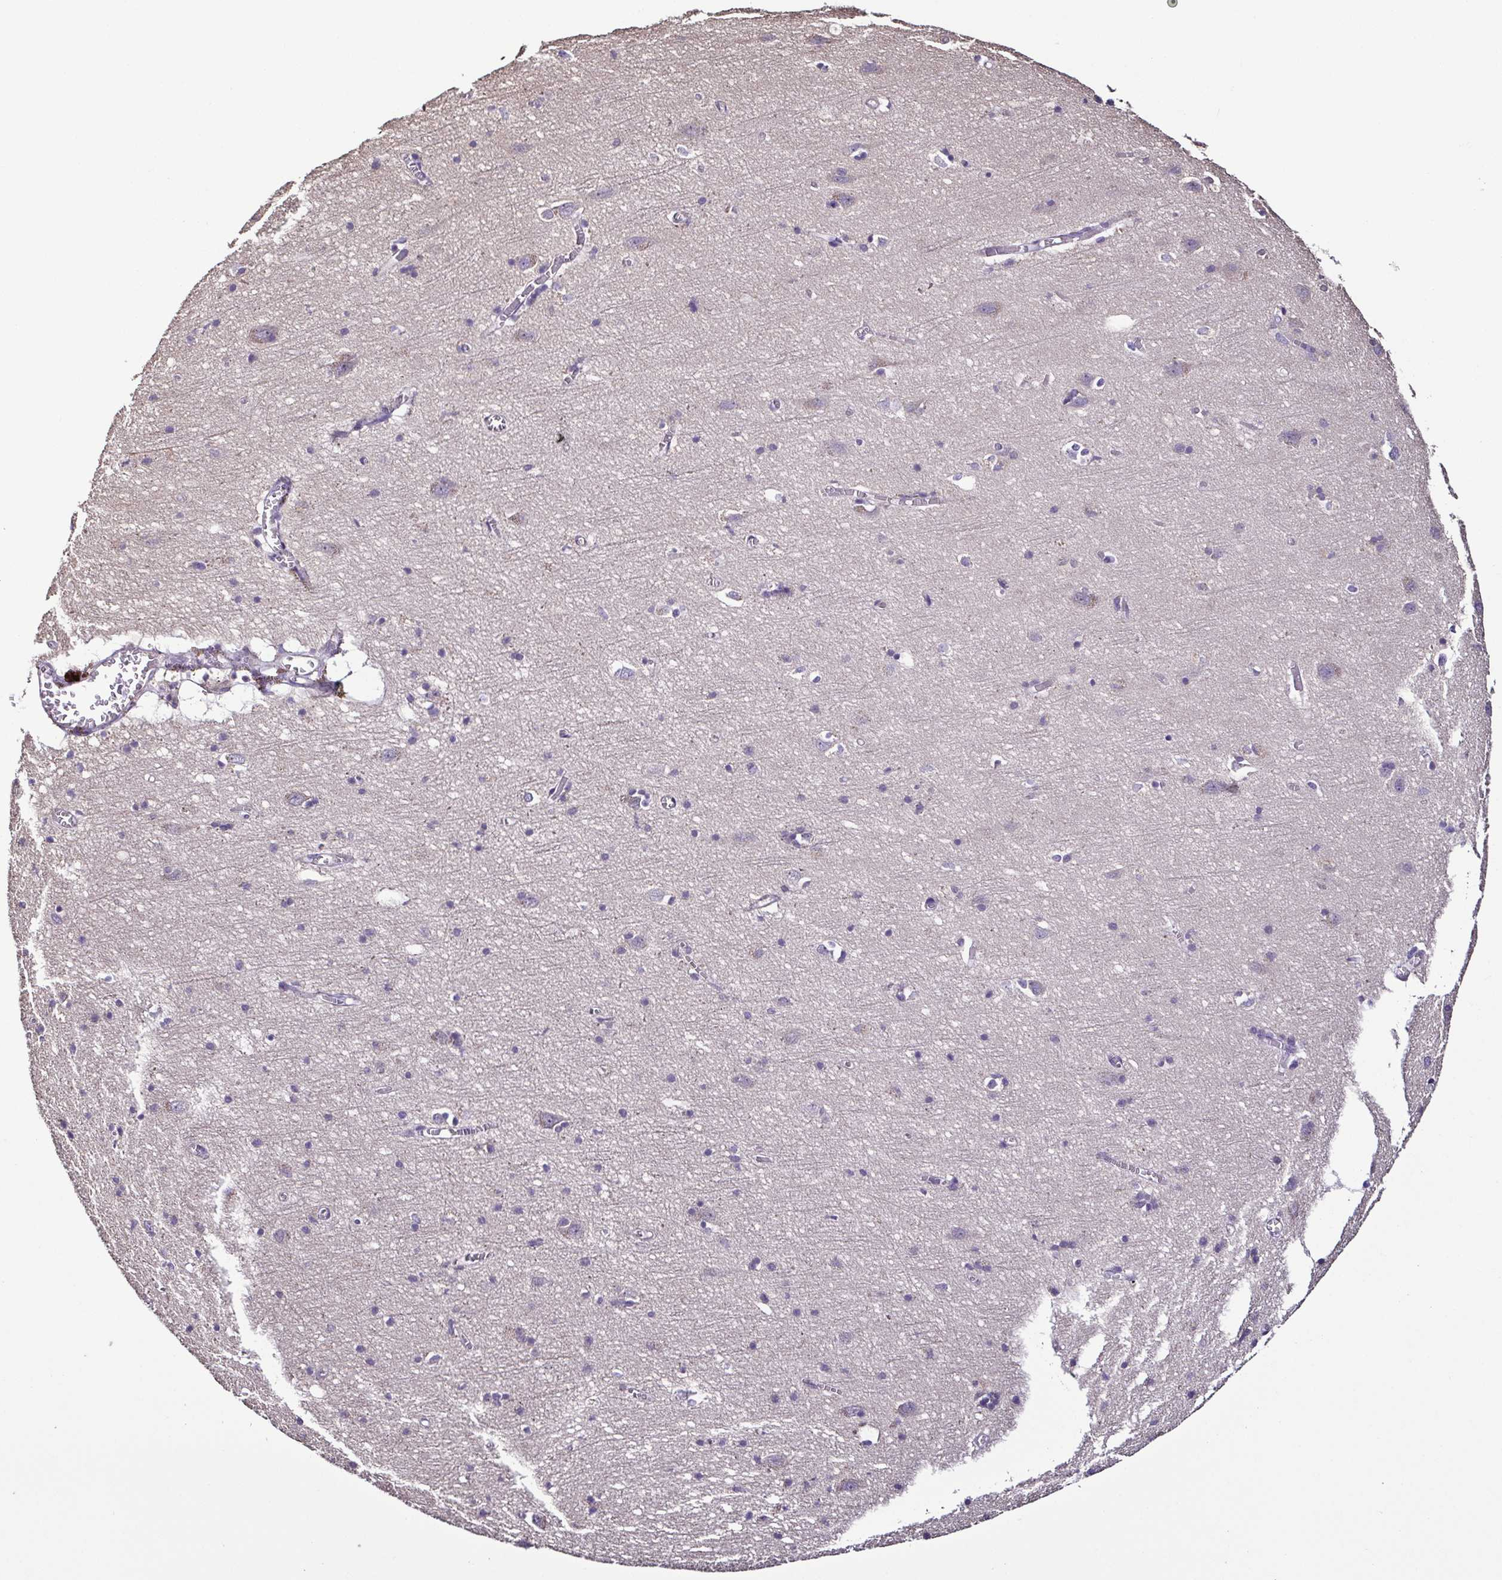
{"staining": {"intensity": "negative", "quantity": "none", "location": "none"}, "tissue": "cerebral cortex", "cell_type": "Endothelial cells", "image_type": "normal", "snomed": [{"axis": "morphology", "description": "Normal tissue, NOS"}, {"axis": "topography", "description": "Cerebral cortex"}], "caption": "DAB immunohistochemical staining of normal human cerebral cortex demonstrates no significant positivity in endothelial cells. (Brightfield microscopy of DAB (3,3'-diaminobenzidine) IHC at high magnification).", "gene": "LMOD2", "patient": {"sex": "male", "age": 70}}